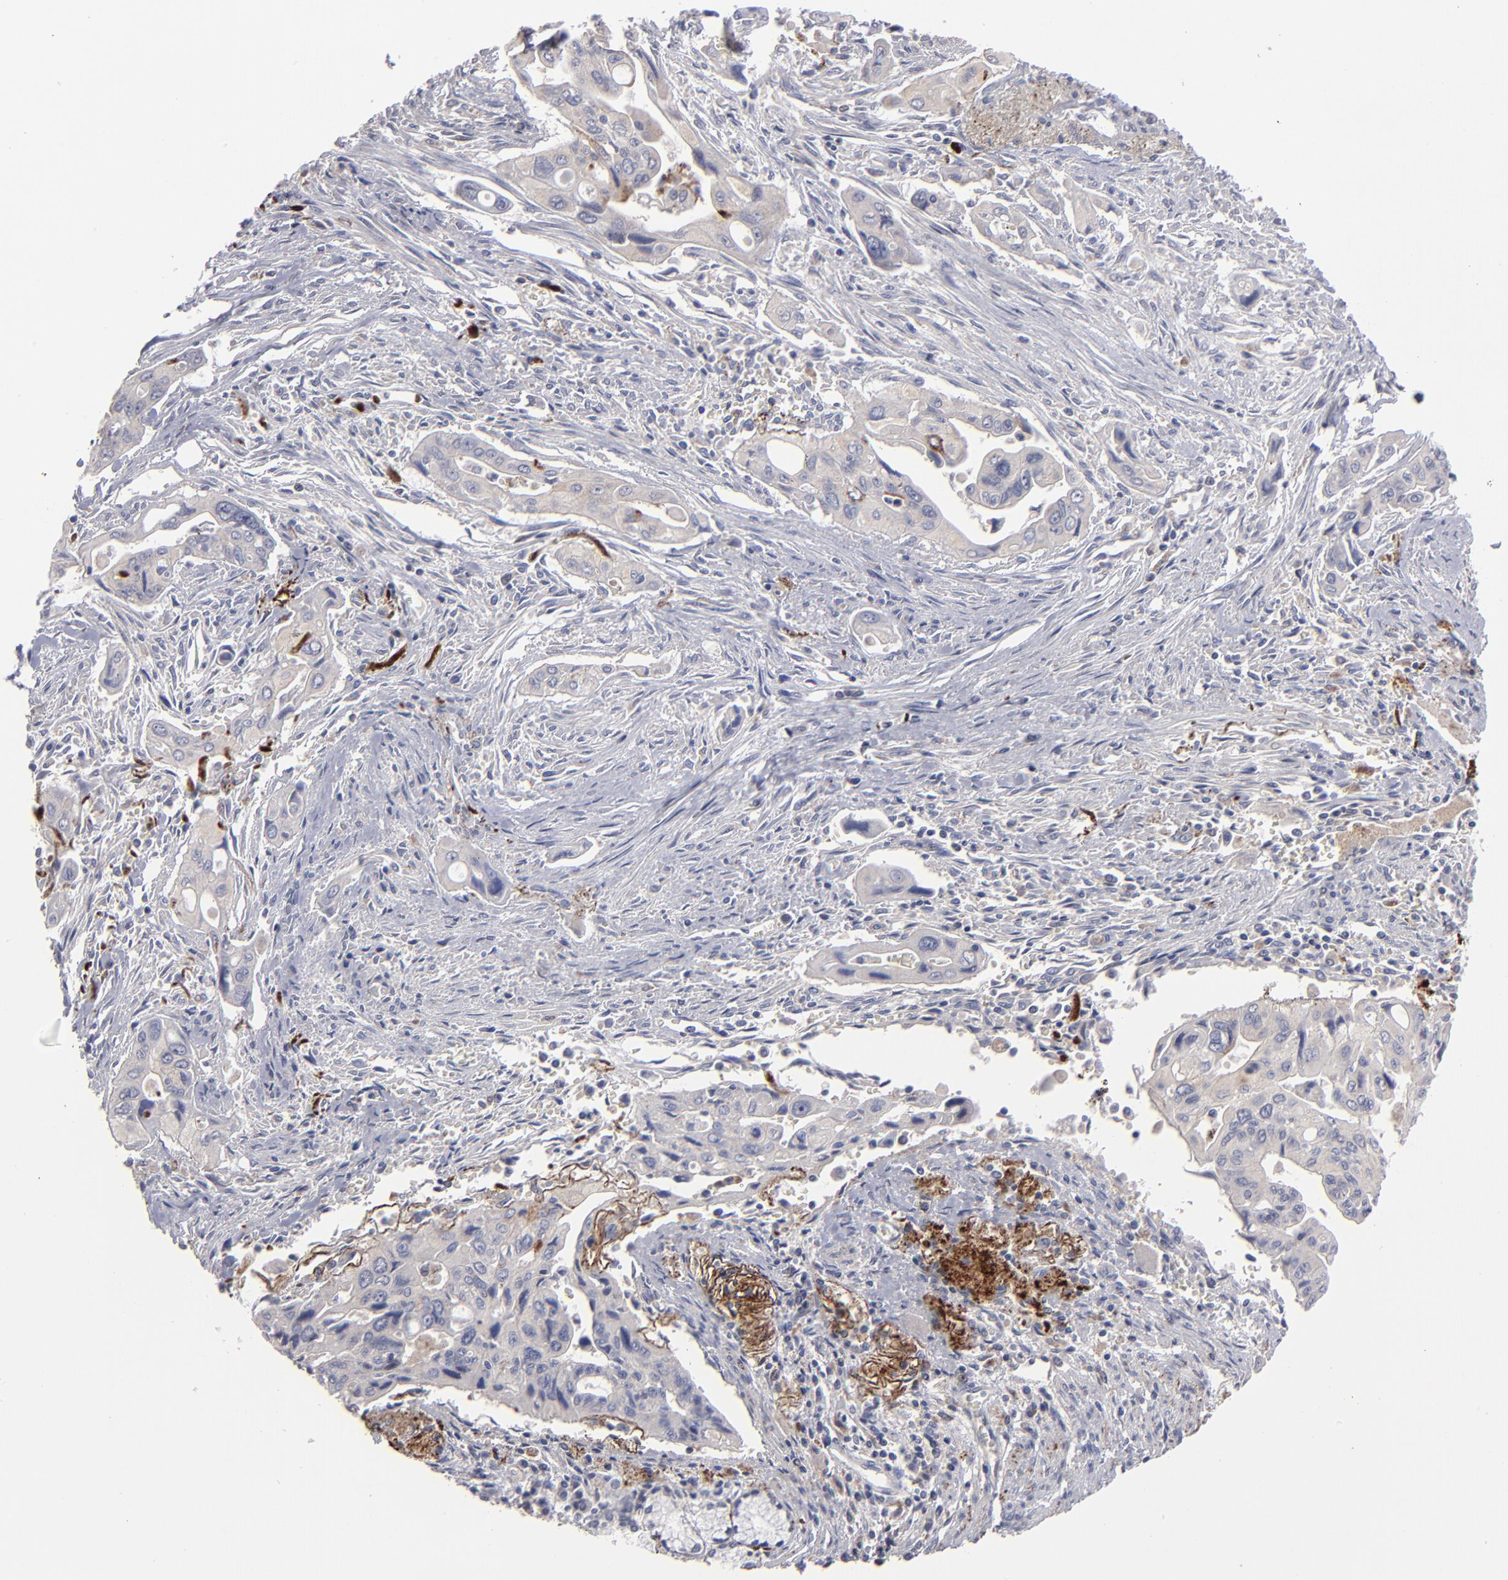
{"staining": {"intensity": "weak", "quantity": "<25%", "location": "cytoplasmic/membranous"}, "tissue": "pancreatic cancer", "cell_type": "Tumor cells", "image_type": "cancer", "snomed": [{"axis": "morphology", "description": "Adenocarcinoma, NOS"}, {"axis": "topography", "description": "Pancreas"}], "caption": "There is no significant positivity in tumor cells of pancreatic cancer (adenocarcinoma).", "gene": "GPM6B", "patient": {"sex": "male", "age": 77}}